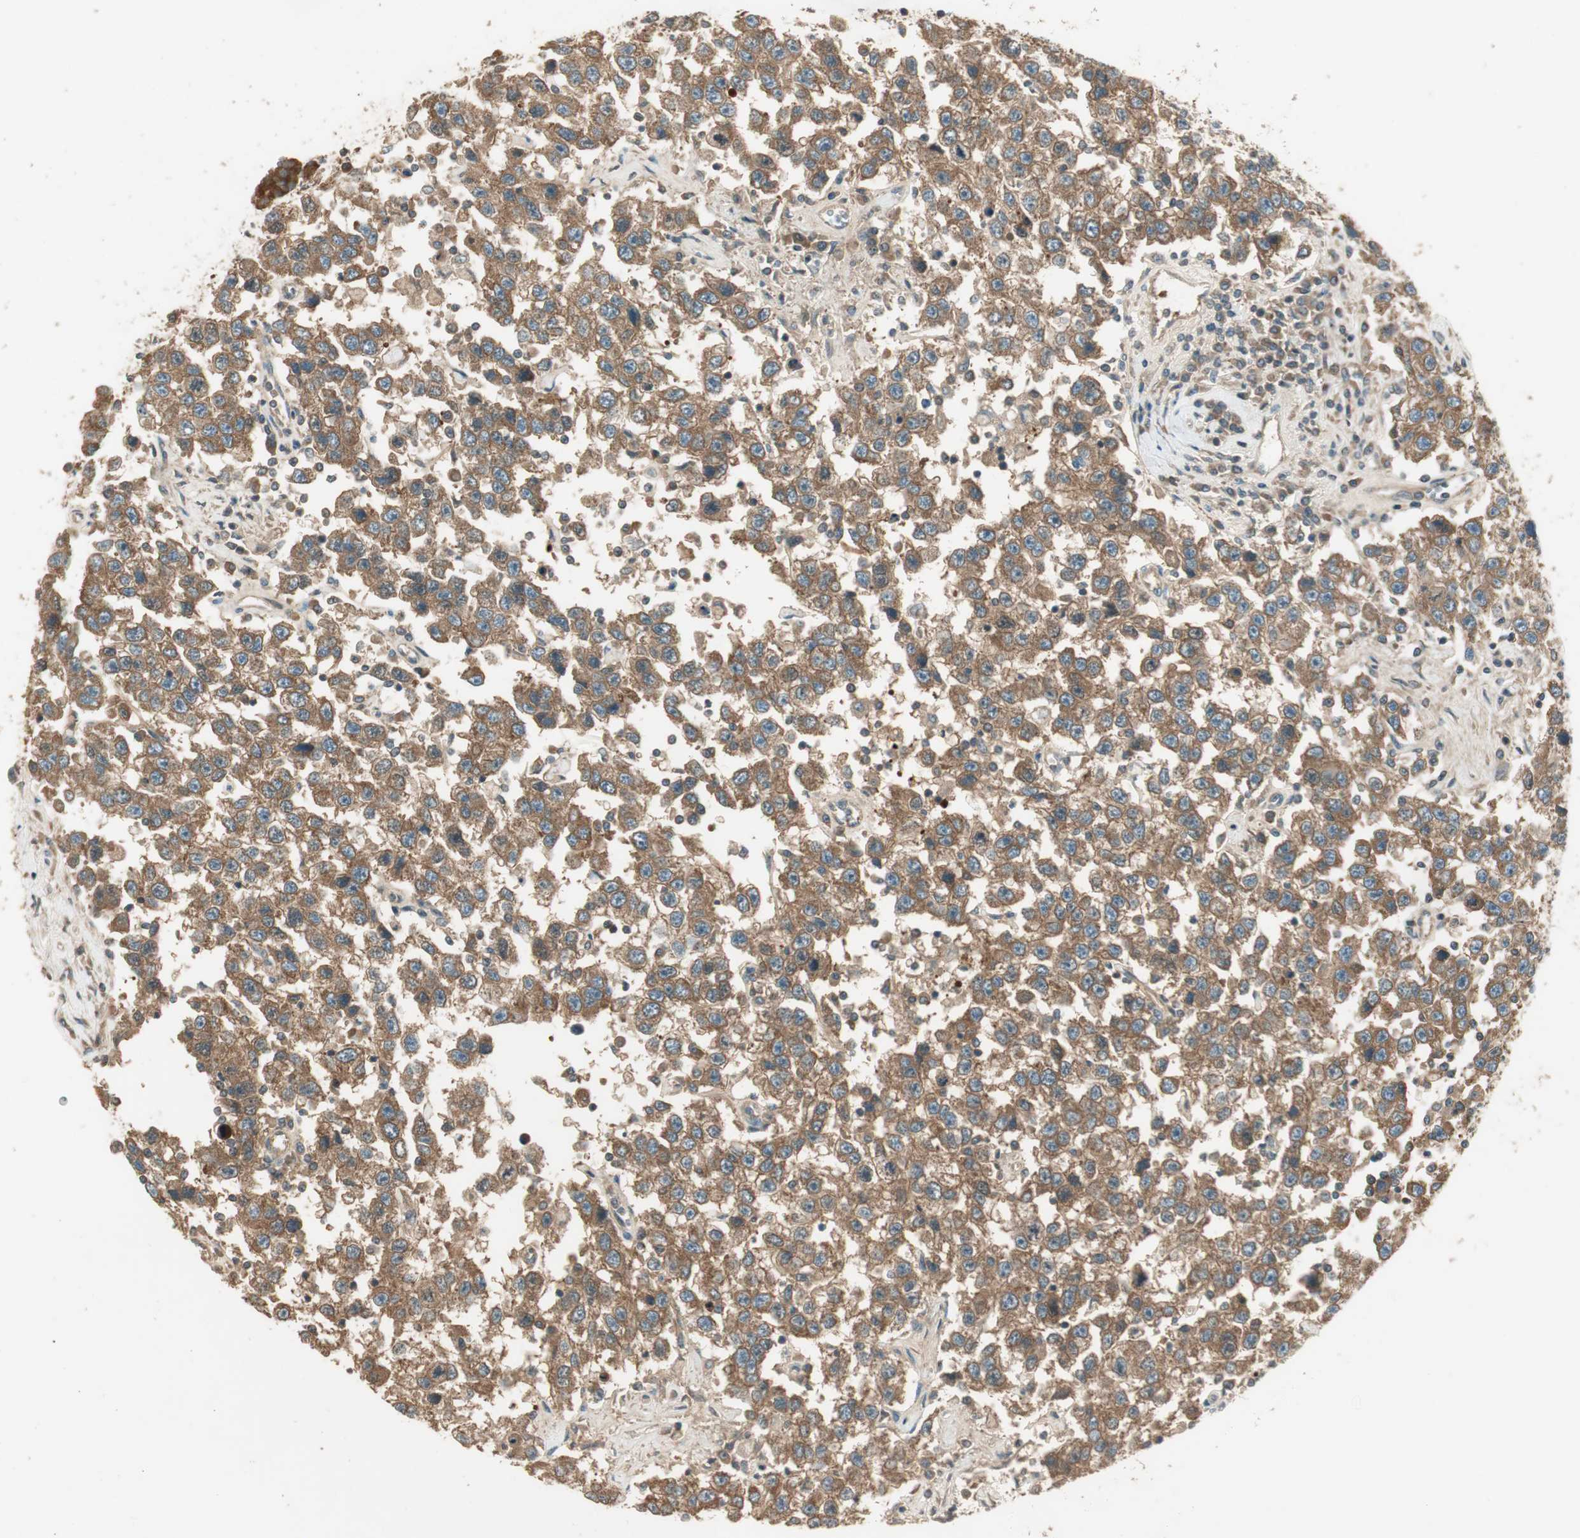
{"staining": {"intensity": "moderate", "quantity": ">75%", "location": "cytoplasmic/membranous"}, "tissue": "testis cancer", "cell_type": "Tumor cells", "image_type": "cancer", "snomed": [{"axis": "morphology", "description": "Seminoma, NOS"}, {"axis": "topography", "description": "Testis"}], "caption": "Human testis seminoma stained for a protein (brown) demonstrates moderate cytoplasmic/membranous positive expression in approximately >75% of tumor cells.", "gene": "PFDN5", "patient": {"sex": "male", "age": 41}}